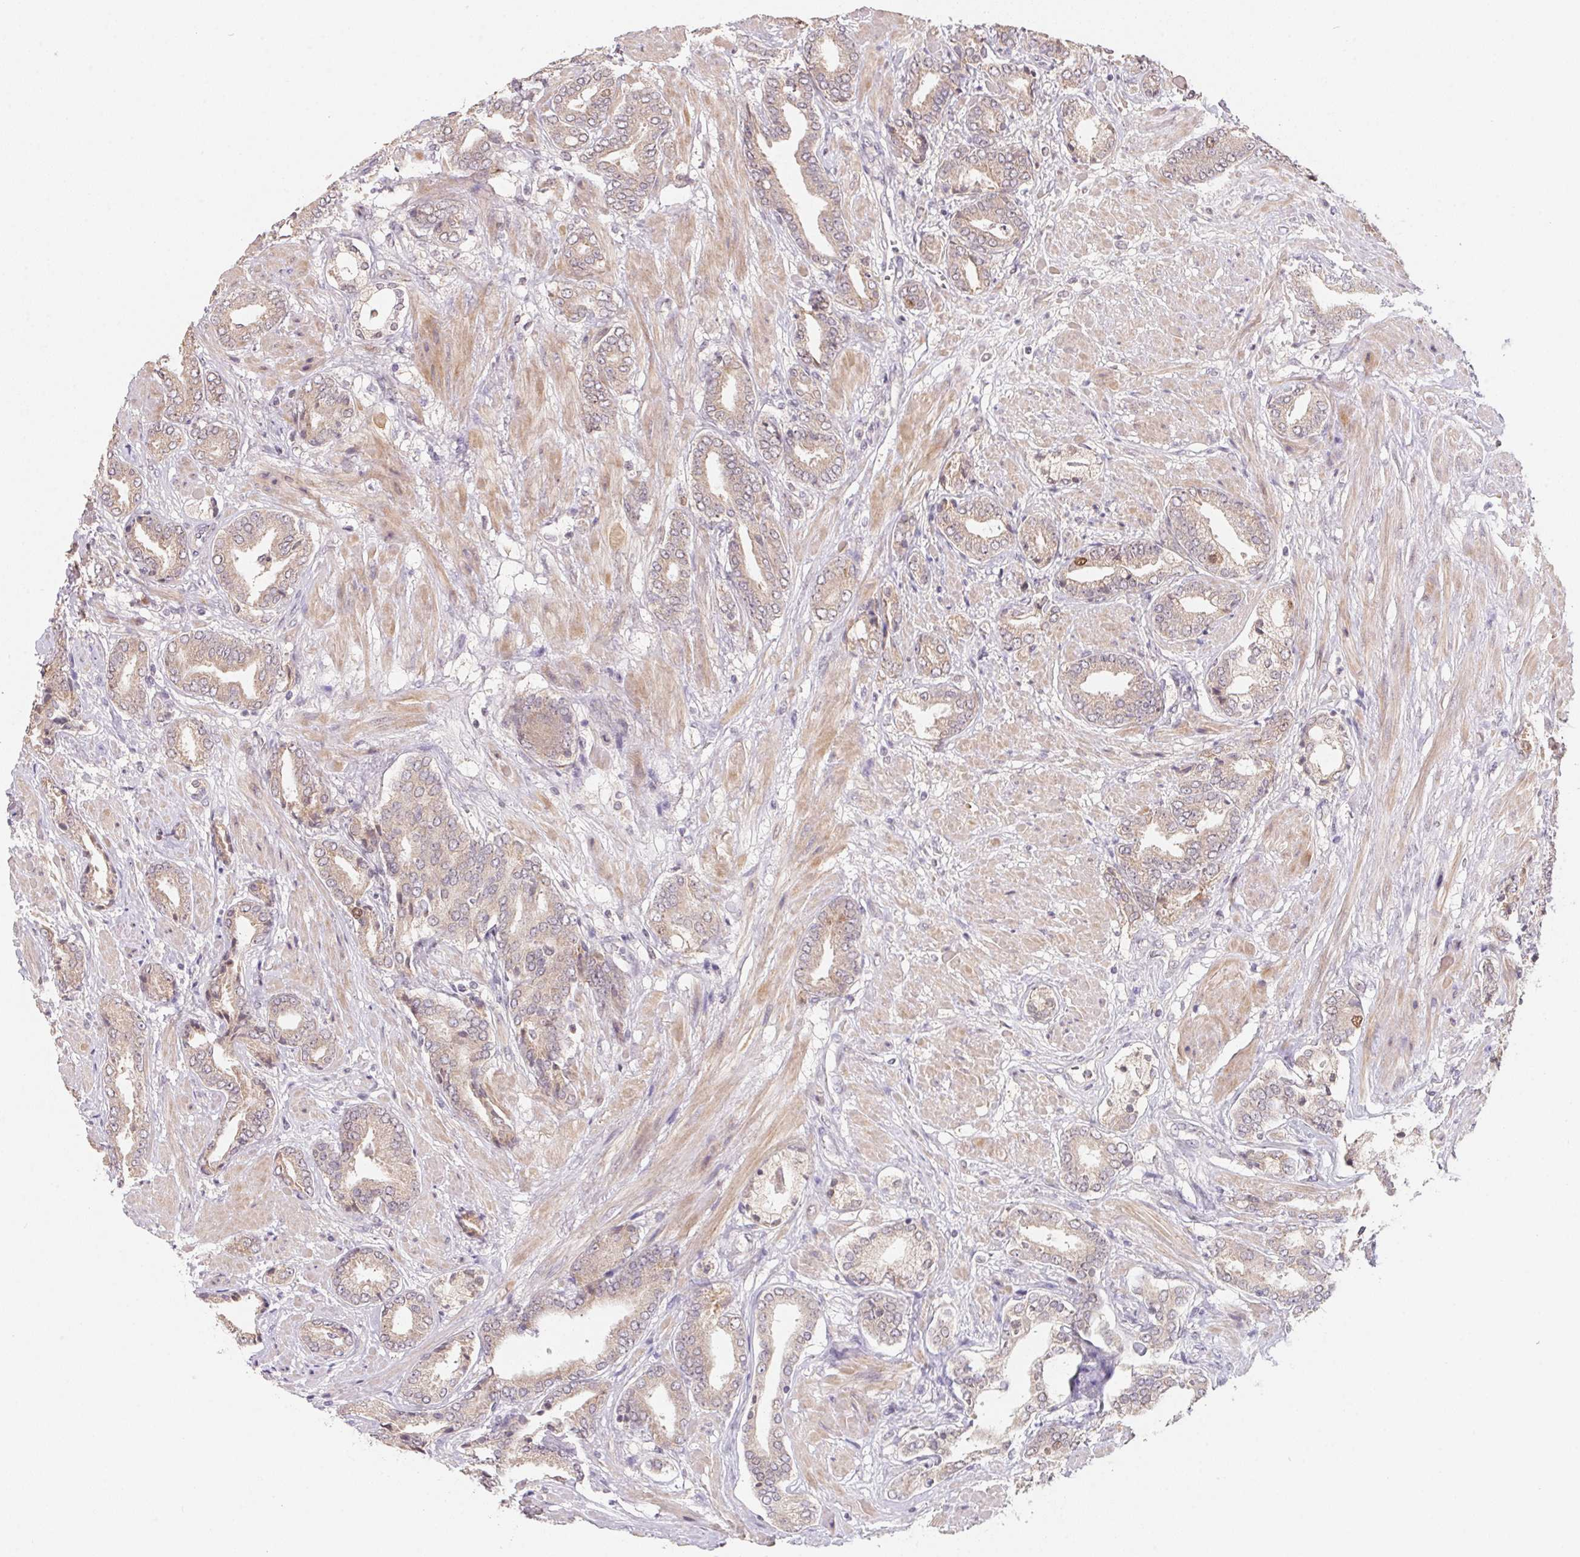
{"staining": {"intensity": "weak", "quantity": "25%-75%", "location": "cytoplasmic/membranous"}, "tissue": "prostate cancer", "cell_type": "Tumor cells", "image_type": "cancer", "snomed": [{"axis": "morphology", "description": "Adenocarcinoma, High grade"}, {"axis": "topography", "description": "Prostate"}], "caption": "A high-resolution photomicrograph shows IHC staining of prostate cancer (high-grade adenocarcinoma), which displays weak cytoplasmic/membranous positivity in approximately 25%-75% of tumor cells.", "gene": "KIFC1", "patient": {"sex": "male", "age": 56}}